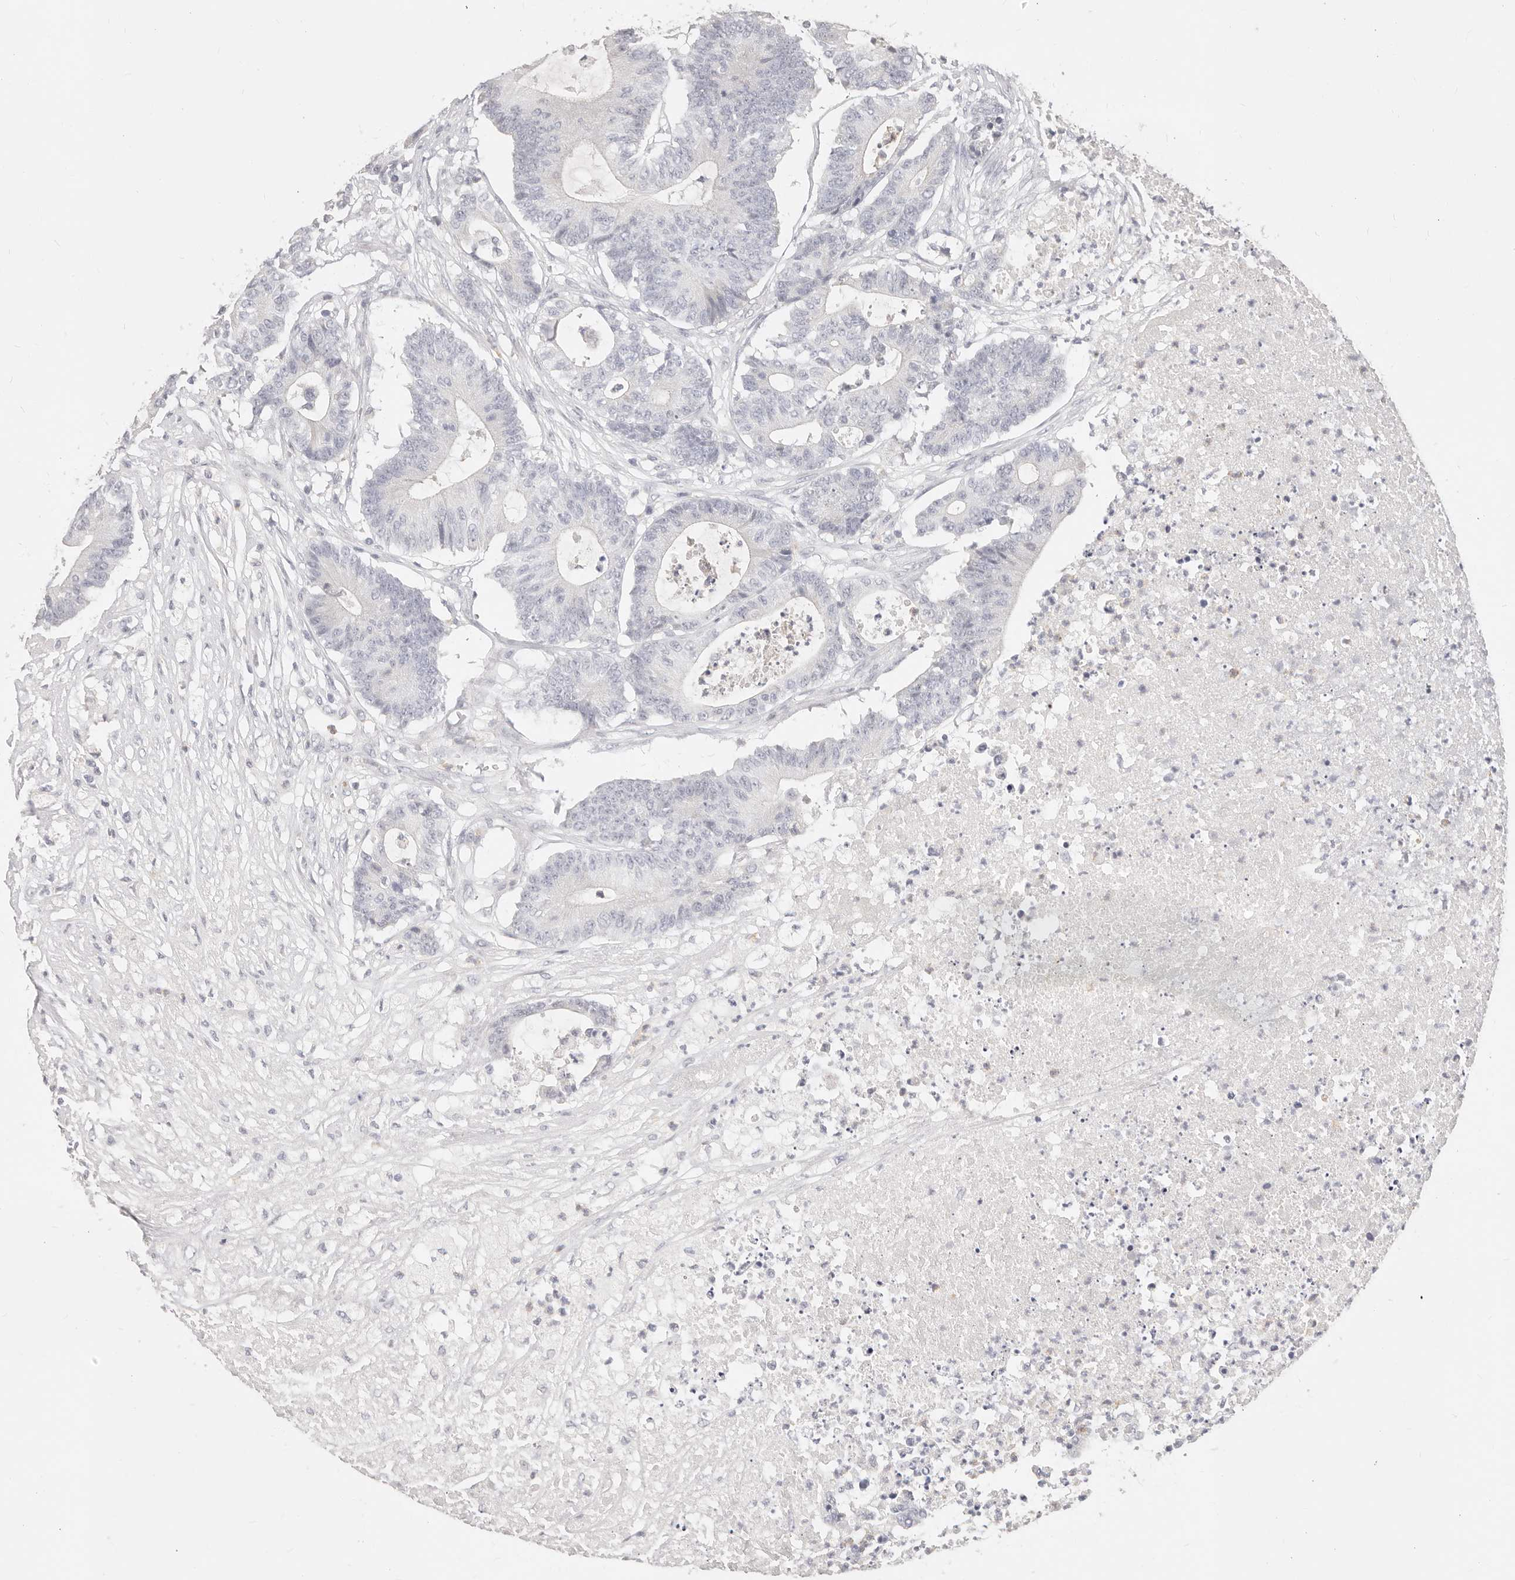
{"staining": {"intensity": "negative", "quantity": "none", "location": "none"}, "tissue": "colorectal cancer", "cell_type": "Tumor cells", "image_type": "cancer", "snomed": [{"axis": "morphology", "description": "Adenocarcinoma, NOS"}, {"axis": "topography", "description": "Colon"}], "caption": "A micrograph of human colorectal adenocarcinoma is negative for staining in tumor cells.", "gene": "ASCL1", "patient": {"sex": "female", "age": 84}}